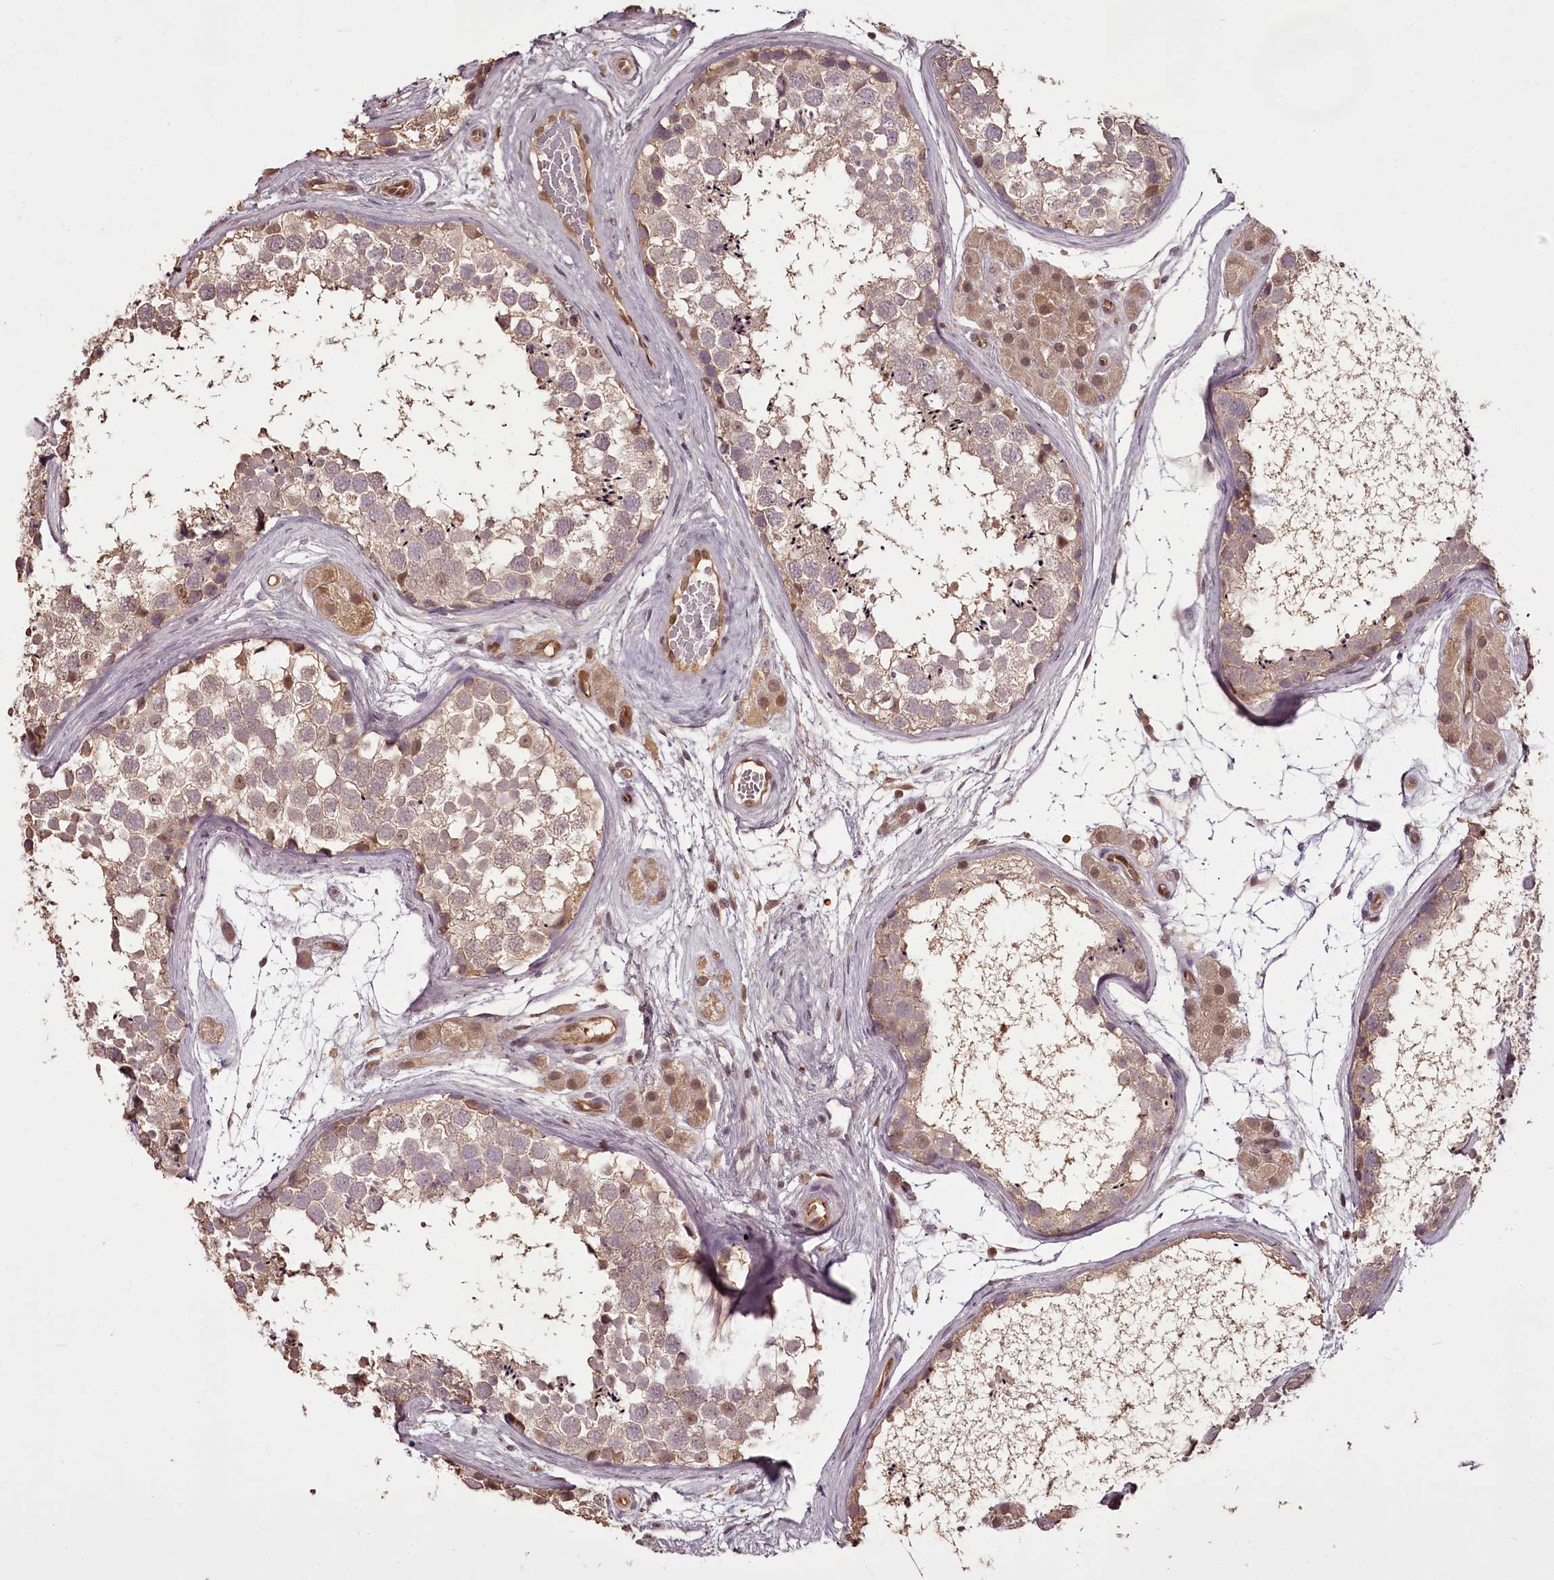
{"staining": {"intensity": "moderate", "quantity": "<25%", "location": "cytoplasmic/membranous,nuclear"}, "tissue": "testis", "cell_type": "Cells in seminiferous ducts", "image_type": "normal", "snomed": [{"axis": "morphology", "description": "Normal tissue, NOS"}, {"axis": "topography", "description": "Testis"}], "caption": "Immunohistochemistry of normal testis displays low levels of moderate cytoplasmic/membranous,nuclear positivity in approximately <25% of cells in seminiferous ducts.", "gene": "NPRL2", "patient": {"sex": "male", "age": 56}}